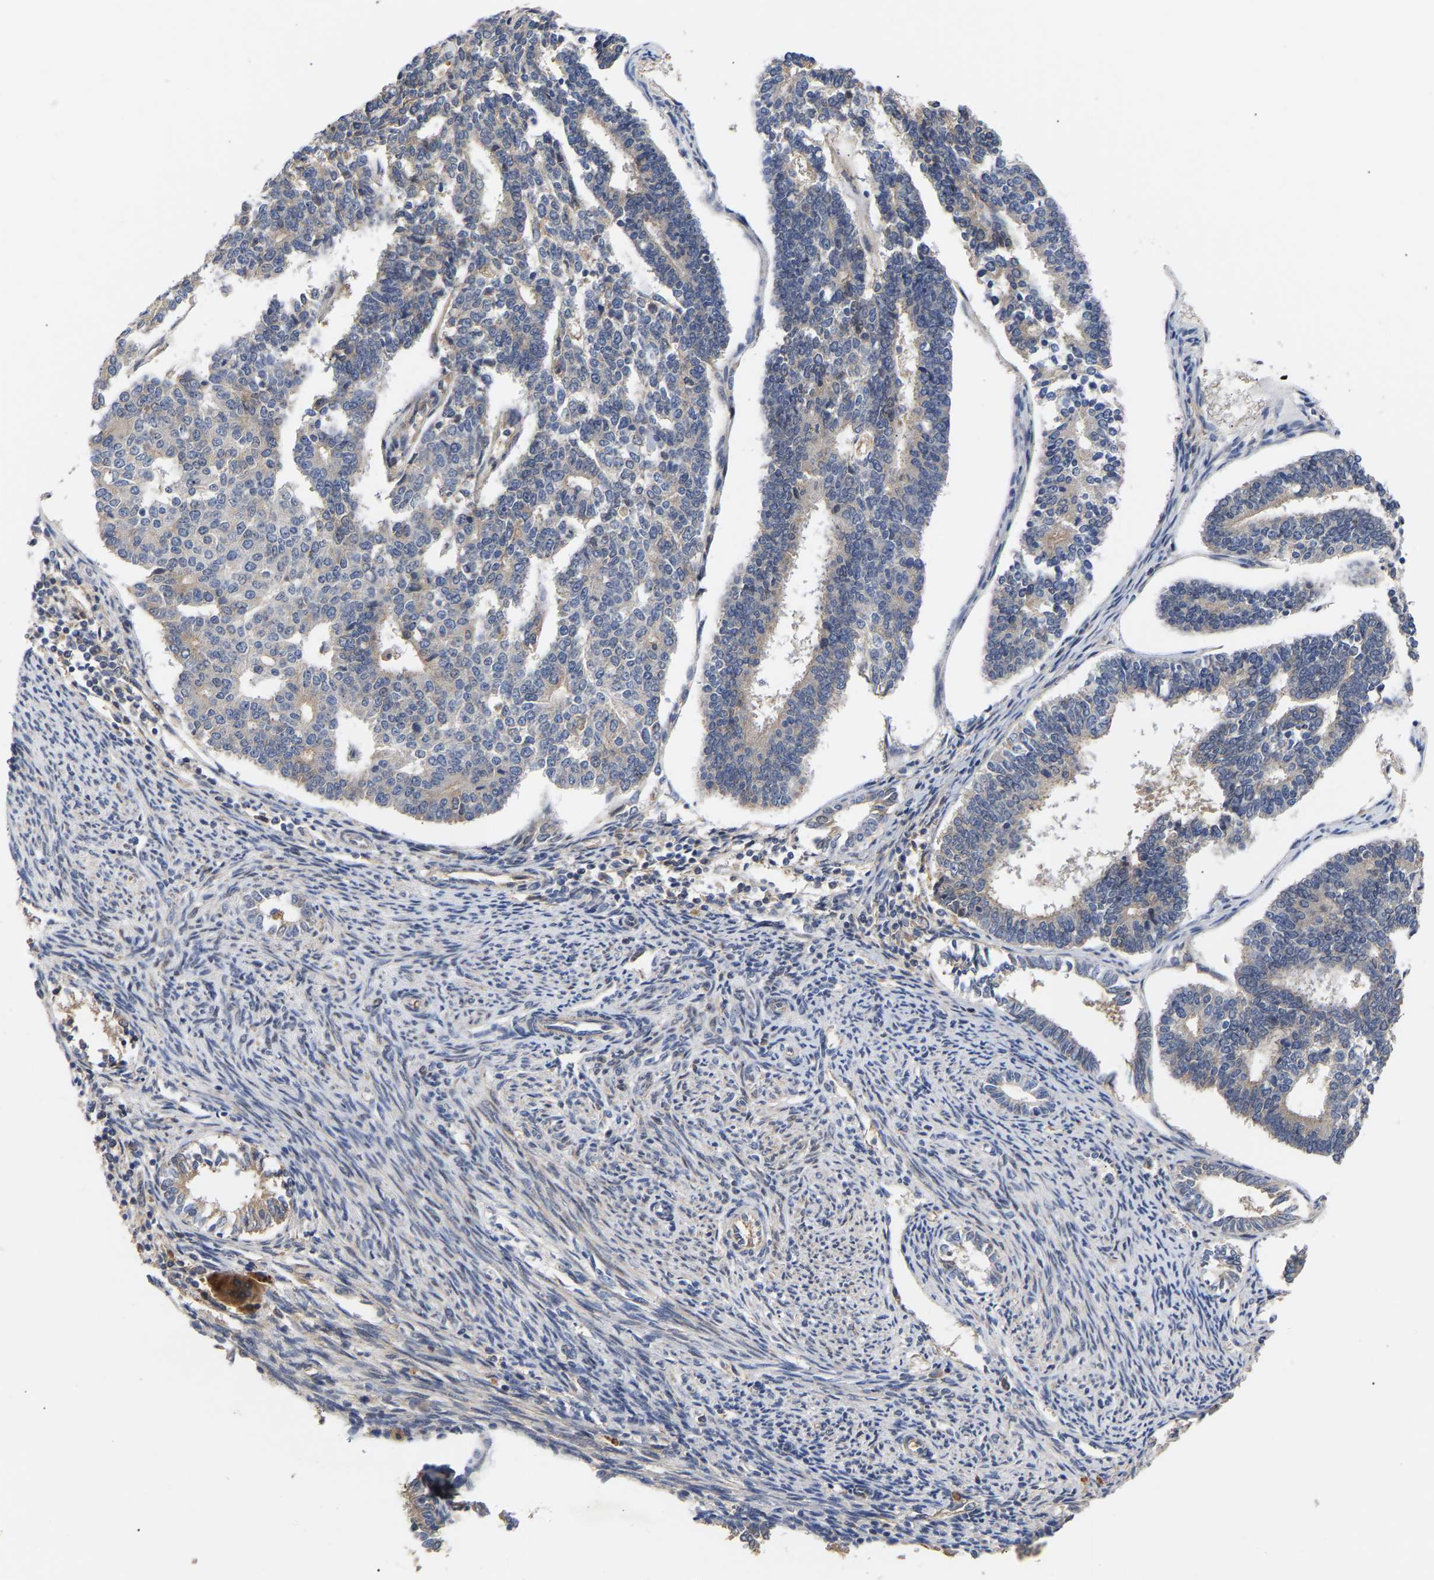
{"staining": {"intensity": "negative", "quantity": "none", "location": "none"}, "tissue": "endometrial cancer", "cell_type": "Tumor cells", "image_type": "cancer", "snomed": [{"axis": "morphology", "description": "Adenocarcinoma, NOS"}, {"axis": "topography", "description": "Endometrium"}], "caption": "Immunohistochemical staining of human endometrial cancer (adenocarcinoma) displays no significant expression in tumor cells. (Stains: DAB immunohistochemistry (IHC) with hematoxylin counter stain, Microscopy: brightfield microscopy at high magnification).", "gene": "KASH5", "patient": {"sex": "female", "age": 70}}